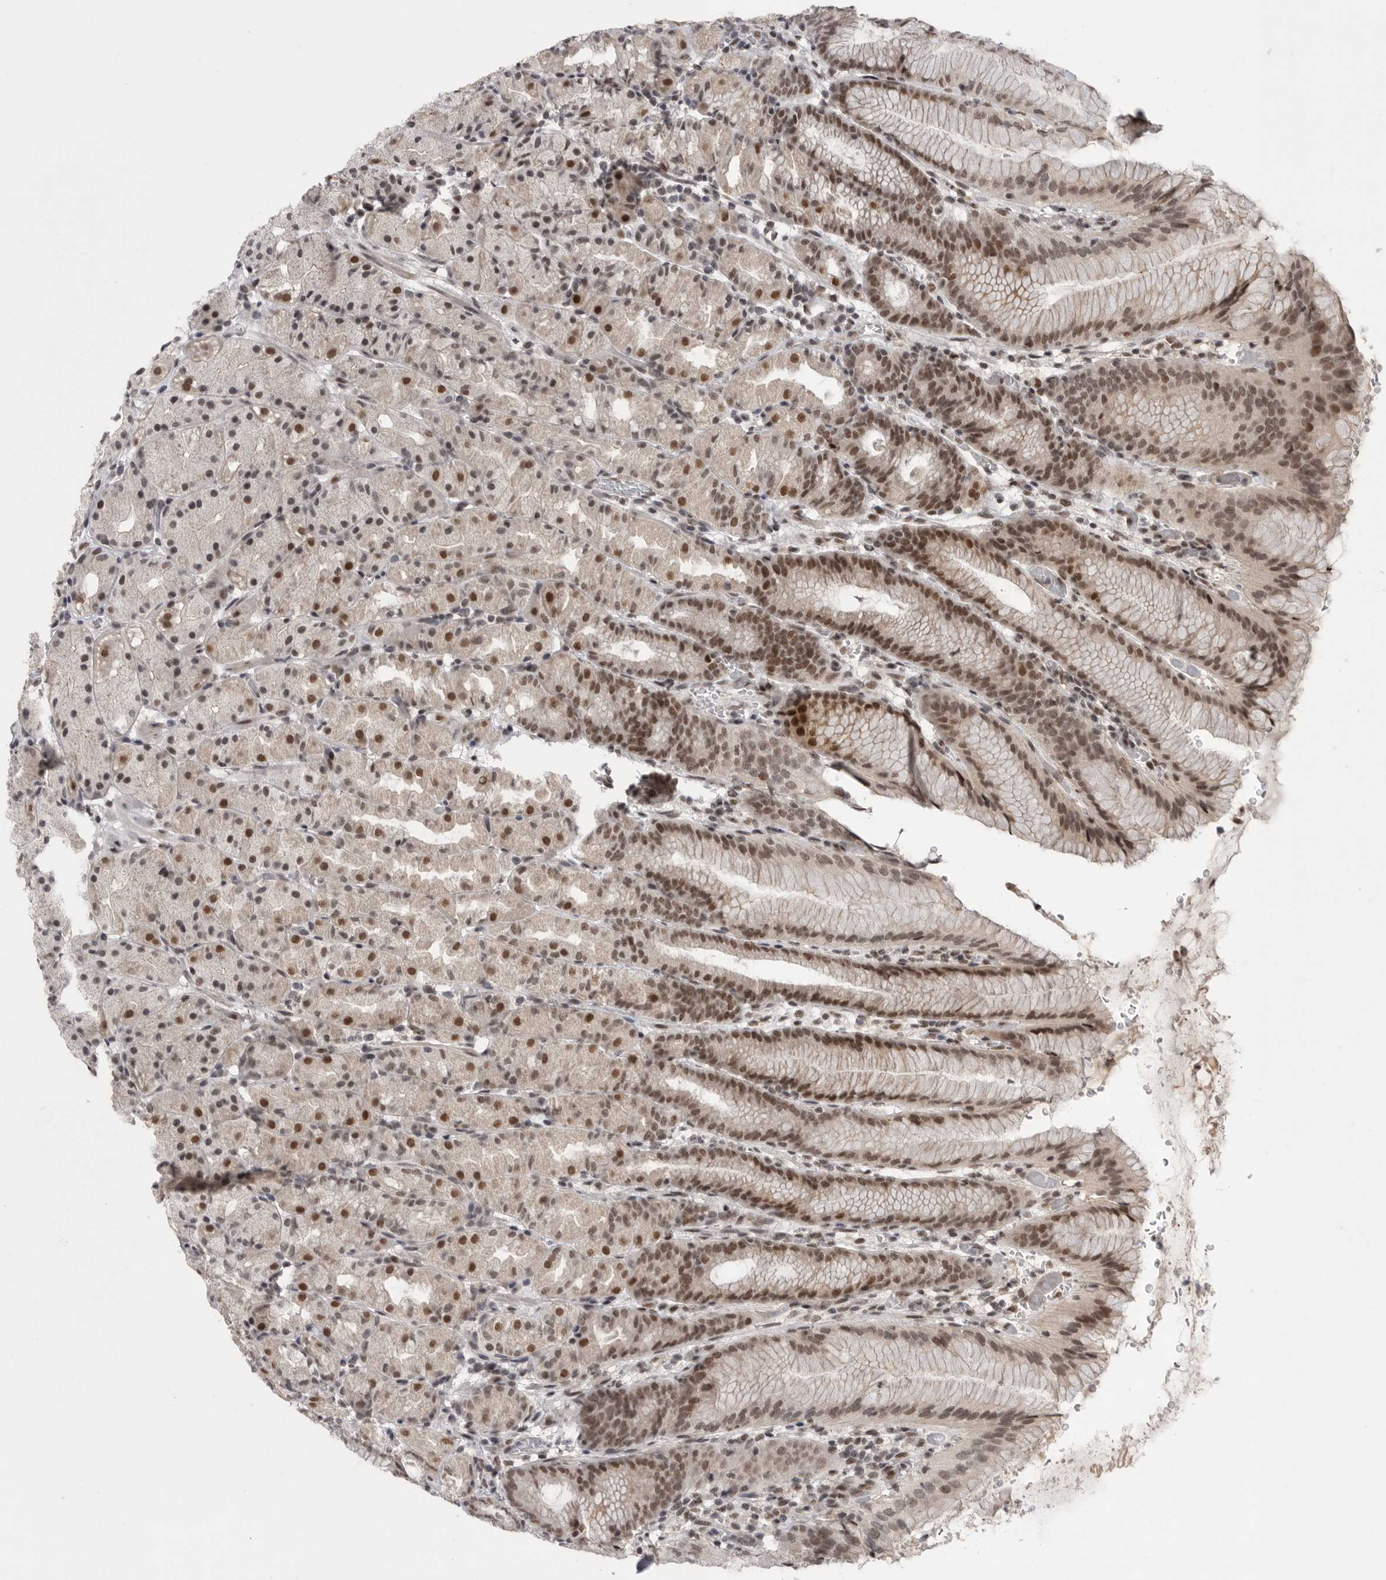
{"staining": {"intensity": "strong", "quantity": ">75%", "location": "nuclear"}, "tissue": "stomach", "cell_type": "Glandular cells", "image_type": "normal", "snomed": [{"axis": "morphology", "description": "Normal tissue, NOS"}, {"axis": "topography", "description": "Stomach, upper"}], "caption": "Unremarkable stomach reveals strong nuclear expression in about >75% of glandular cells.", "gene": "POU5F1", "patient": {"sex": "male", "age": 48}}